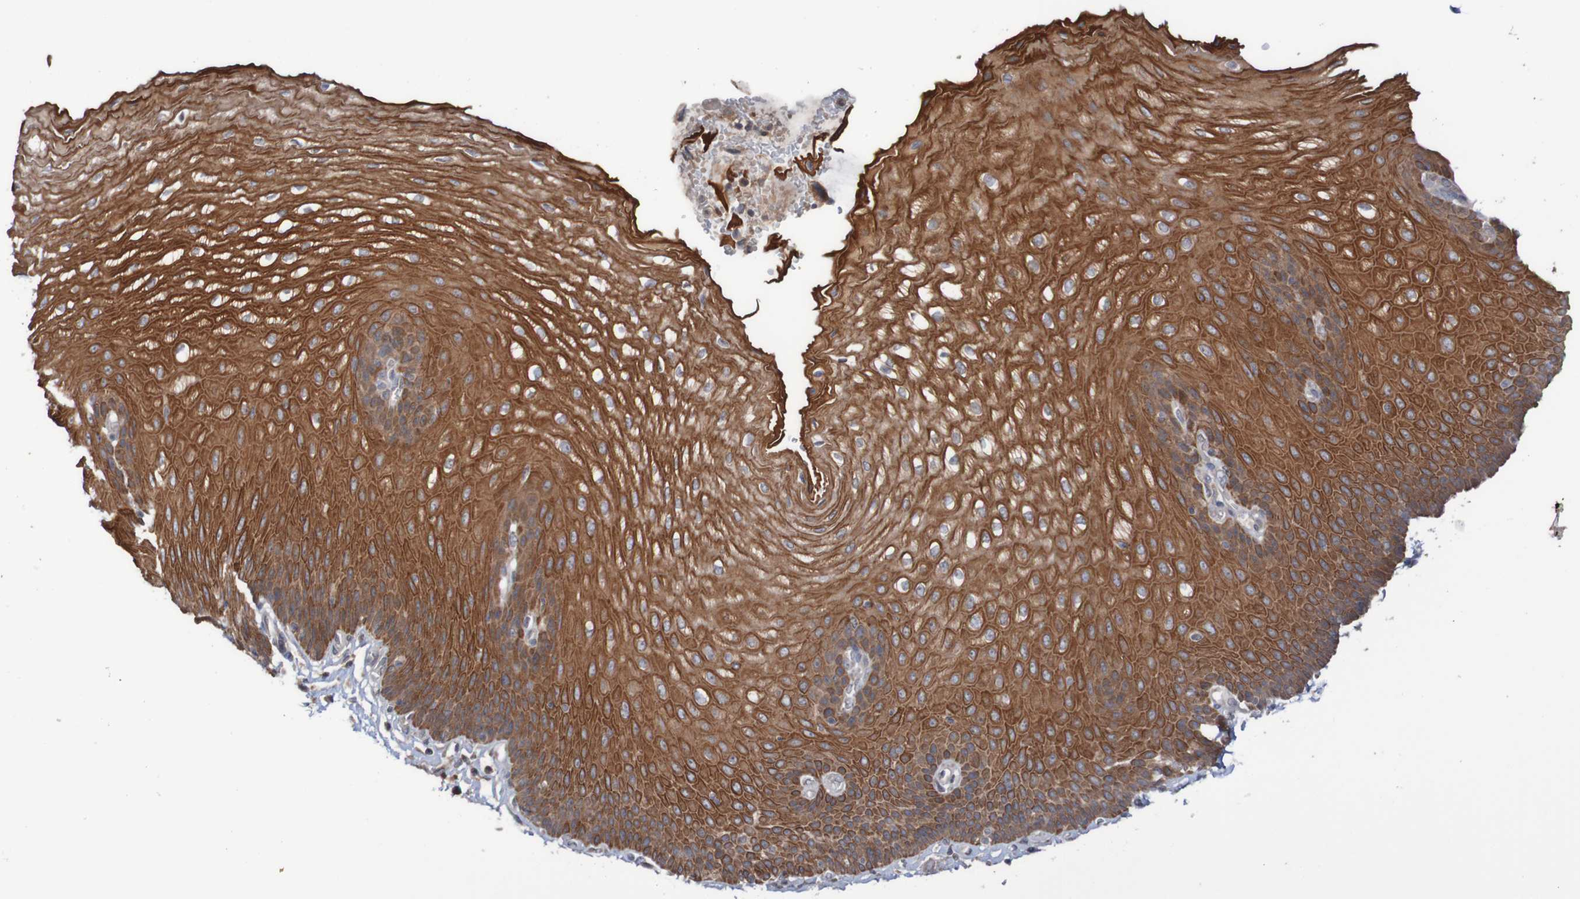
{"staining": {"intensity": "strong", "quantity": ">75%", "location": "cytoplasmic/membranous"}, "tissue": "esophagus", "cell_type": "Squamous epithelial cells", "image_type": "normal", "snomed": [{"axis": "morphology", "description": "Normal tissue, NOS"}, {"axis": "topography", "description": "Esophagus"}], "caption": "Human esophagus stained for a protein (brown) exhibits strong cytoplasmic/membranous positive positivity in about >75% of squamous epithelial cells.", "gene": "PHPT1", "patient": {"sex": "male", "age": 54}}